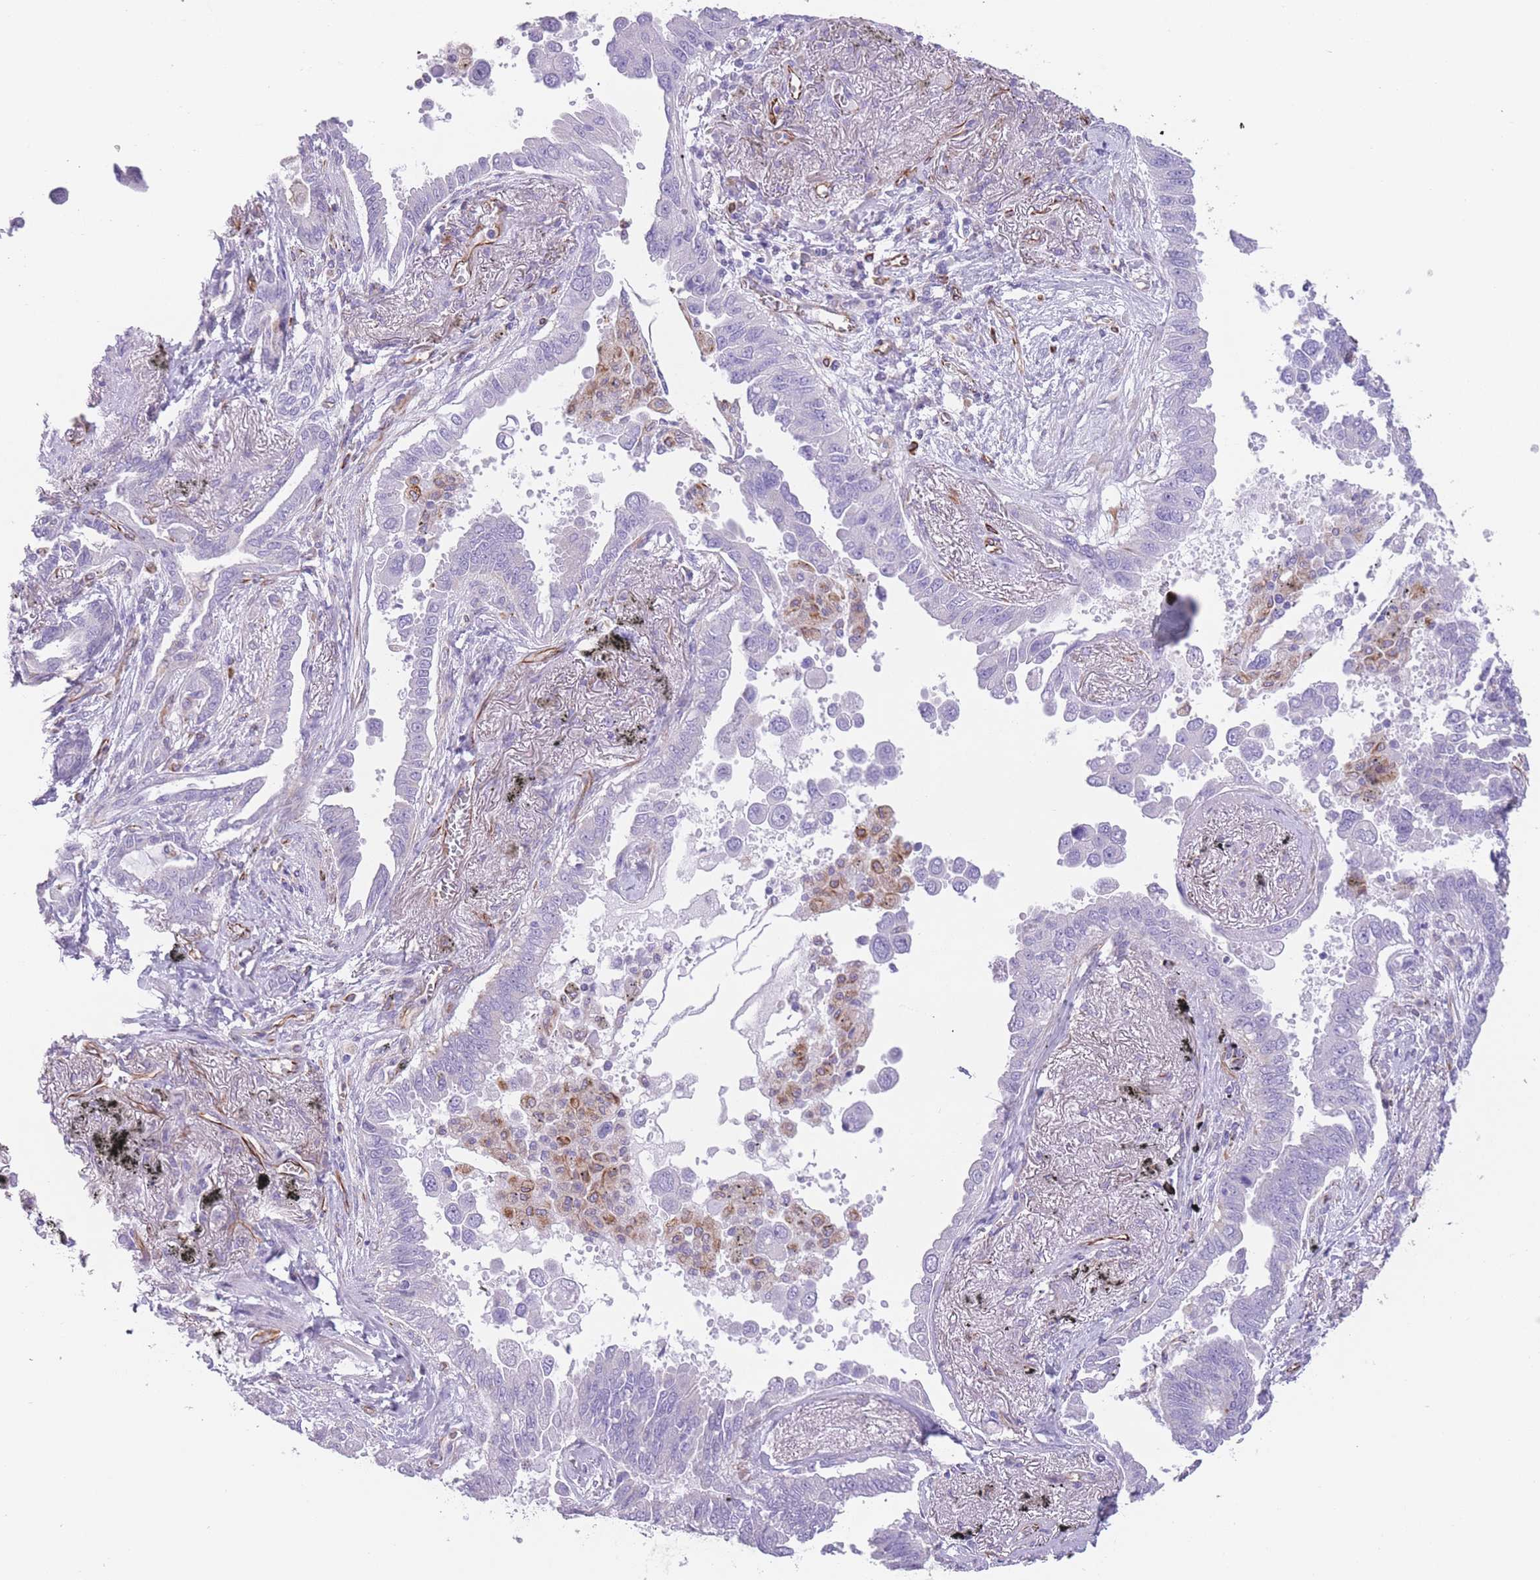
{"staining": {"intensity": "negative", "quantity": "none", "location": "none"}, "tissue": "lung cancer", "cell_type": "Tumor cells", "image_type": "cancer", "snomed": [{"axis": "morphology", "description": "Adenocarcinoma, NOS"}, {"axis": "topography", "description": "Lung"}], "caption": "This photomicrograph is of lung adenocarcinoma stained with immunohistochemistry to label a protein in brown with the nuclei are counter-stained blue. There is no positivity in tumor cells.", "gene": "PTCD1", "patient": {"sex": "male", "age": 67}}